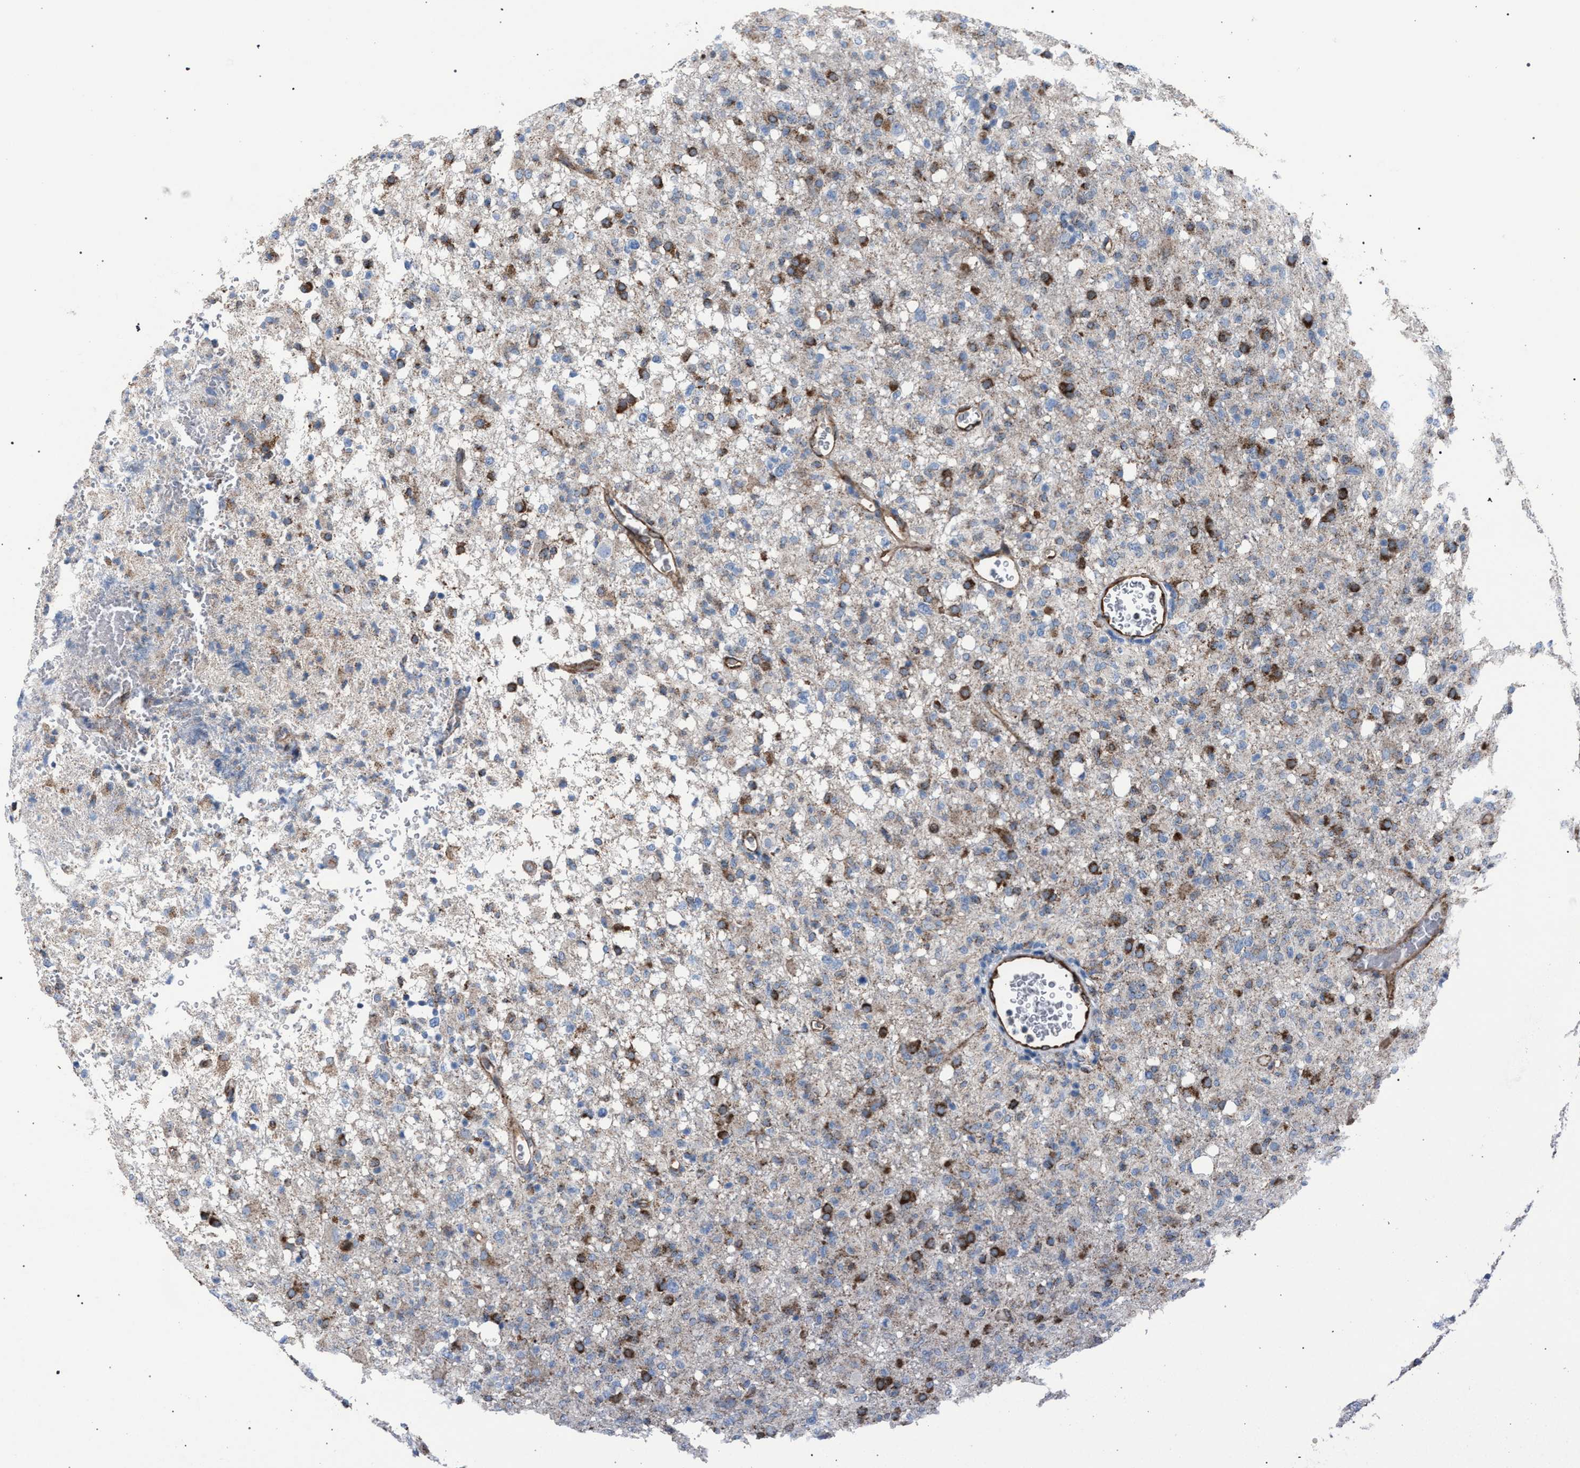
{"staining": {"intensity": "strong", "quantity": "25%-75%", "location": "cytoplasmic/membranous"}, "tissue": "glioma", "cell_type": "Tumor cells", "image_type": "cancer", "snomed": [{"axis": "morphology", "description": "Glioma, malignant, High grade"}, {"axis": "topography", "description": "Brain"}], "caption": "Immunohistochemistry (IHC) micrograph of glioma stained for a protein (brown), which shows high levels of strong cytoplasmic/membranous staining in approximately 25%-75% of tumor cells.", "gene": "HSD17B4", "patient": {"sex": "female", "age": 57}}